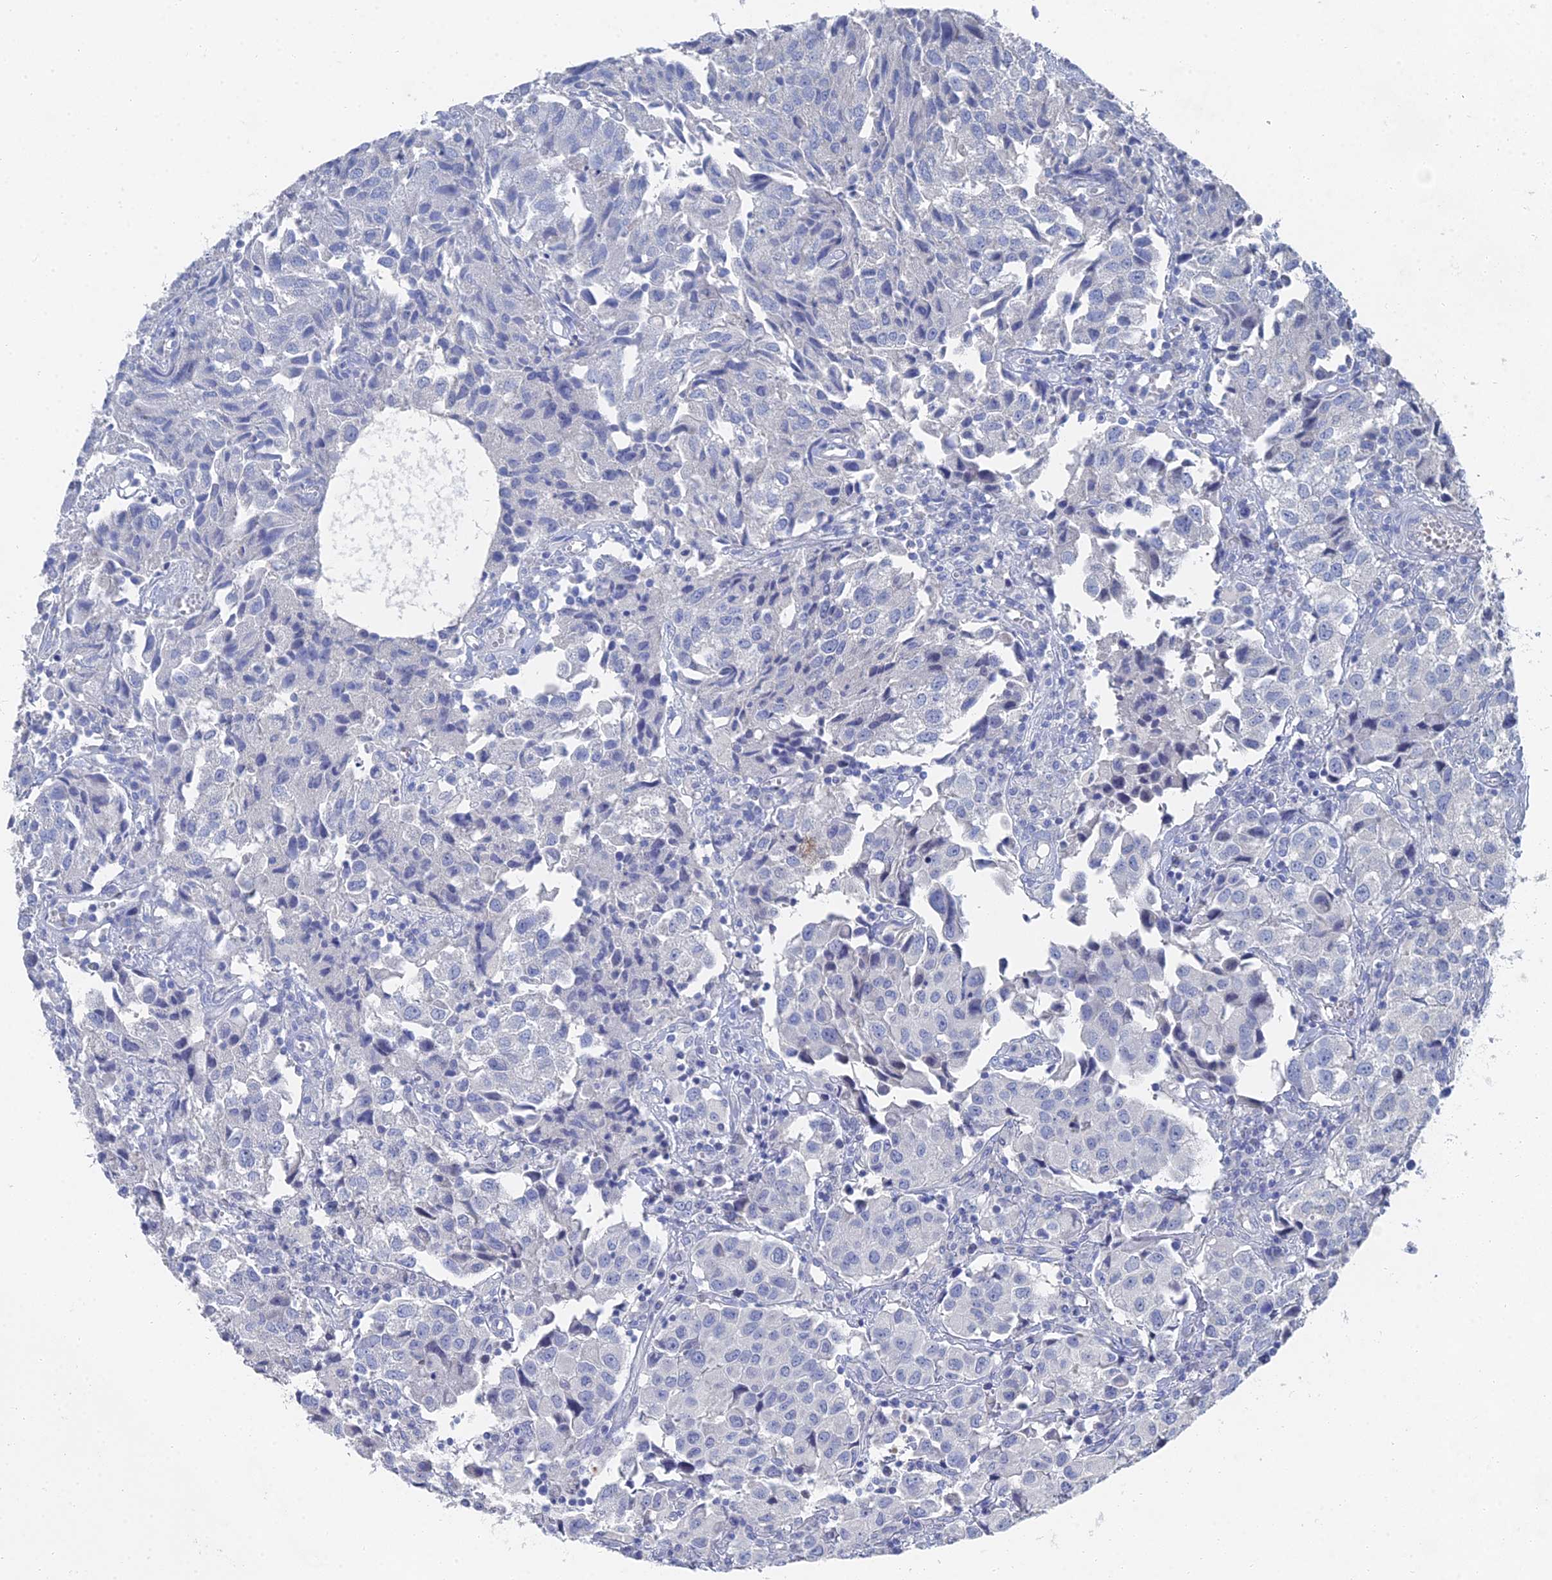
{"staining": {"intensity": "negative", "quantity": "none", "location": "none"}, "tissue": "urothelial cancer", "cell_type": "Tumor cells", "image_type": "cancer", "snomed": [{"axis": "morphology", "description": "Urothelial carcinoma, High grade"}, {"axis": "topography", "description": "Urinary bladder"}], "caption": "Tumor cells are negative for protein expression in human high-grade urothelial carcinoma.", "gene": "GFAP", "patient": {"sex": "female", "age": 75}}